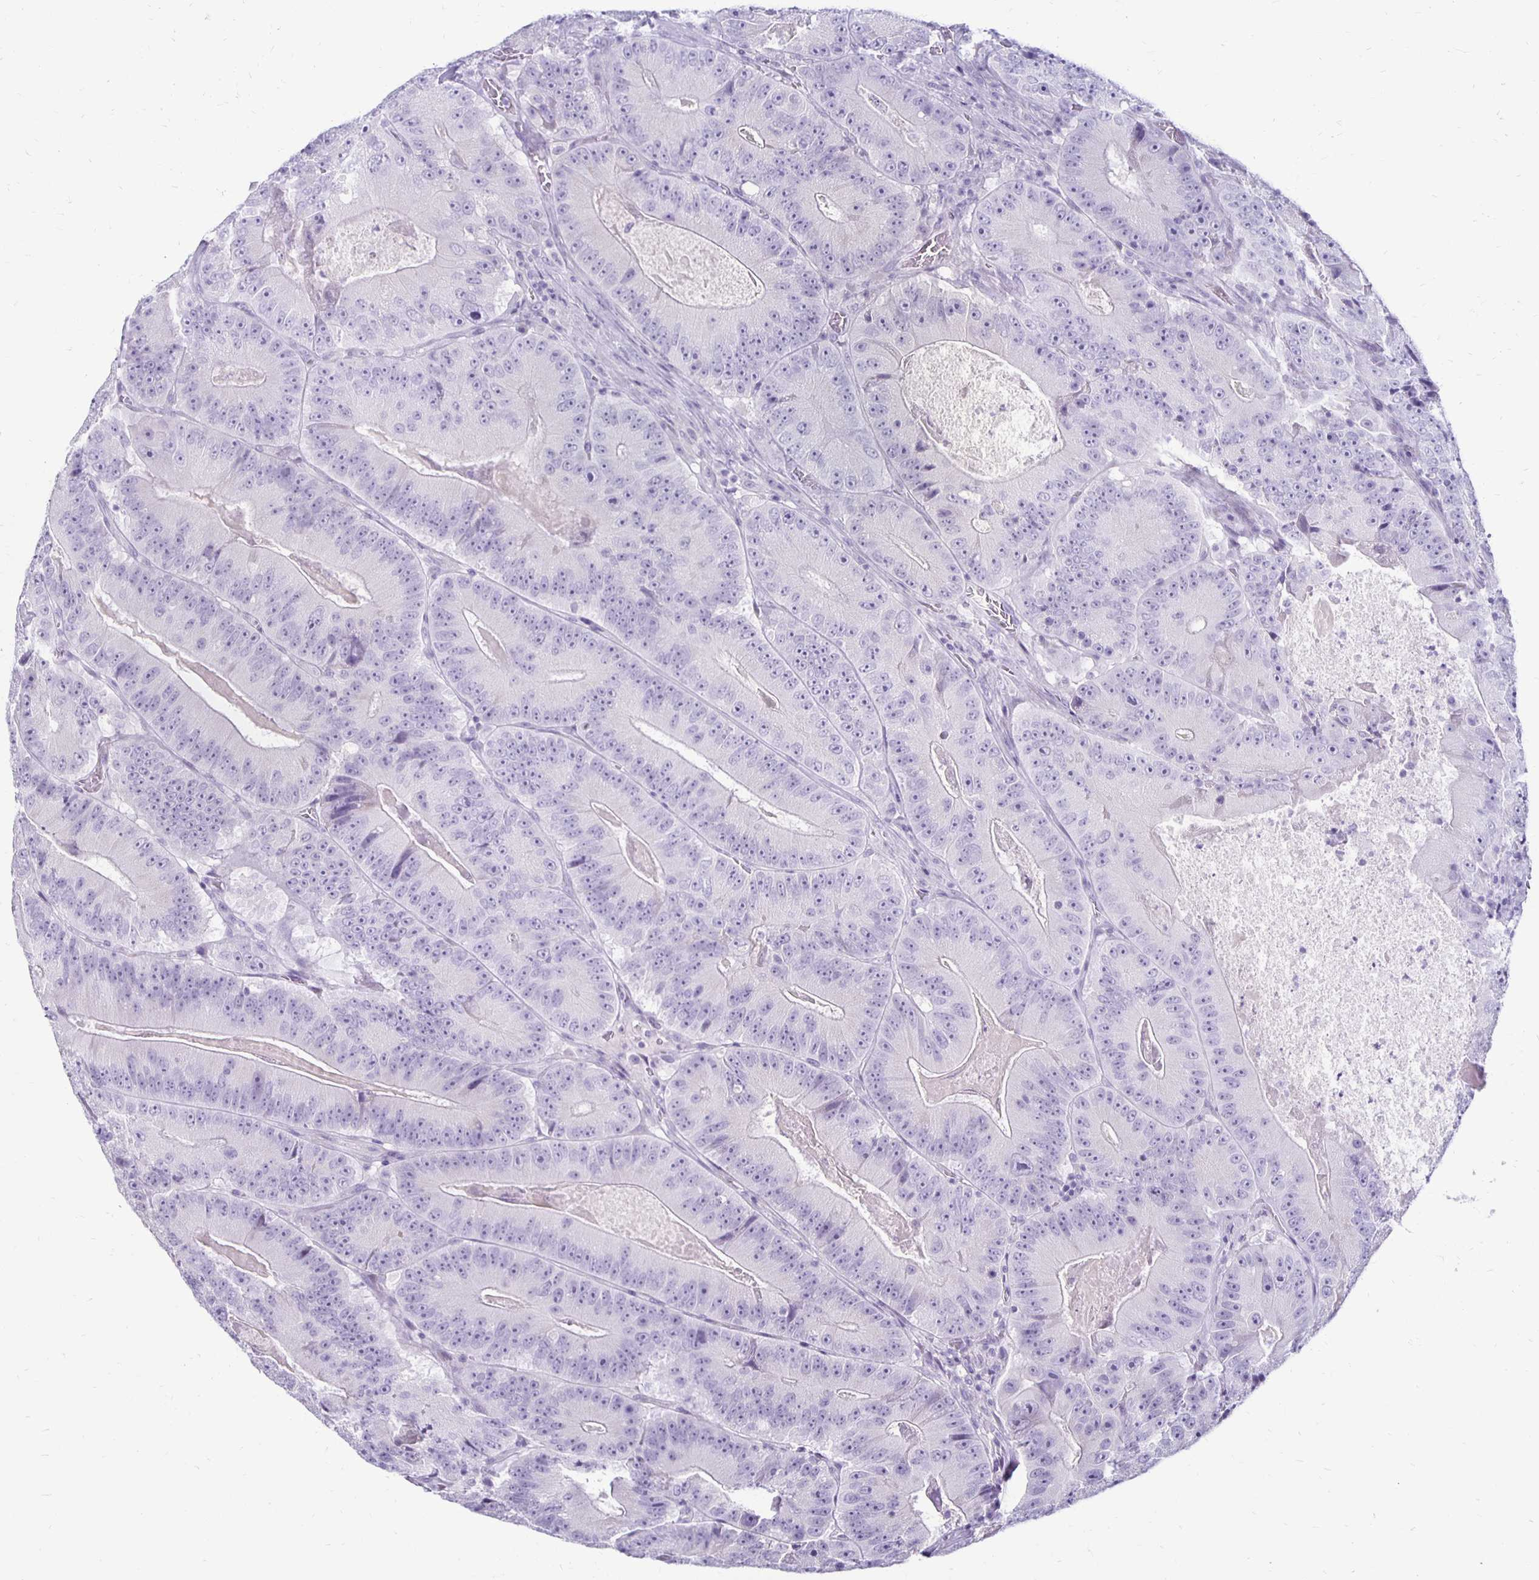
{"staining": {"intensity": "negative", "quantity": "none", "location": "none"}, "tissue": "colorectal cancer", "cell_type": "Tumor cells", "image_type": "cancer", "snomed": [{"axis": "morphology", "description": "Adenocarcinoma, NOS"}, {"axis": "topography", "description": "Colon"}], "caption": "This is a micrograph of immunohistochemistry staining of adenocarcinoma (colorectal), which shows no expression in tumor cells.", "gene": "RYR1", "patient": {"sex": "female", "age": 86}}